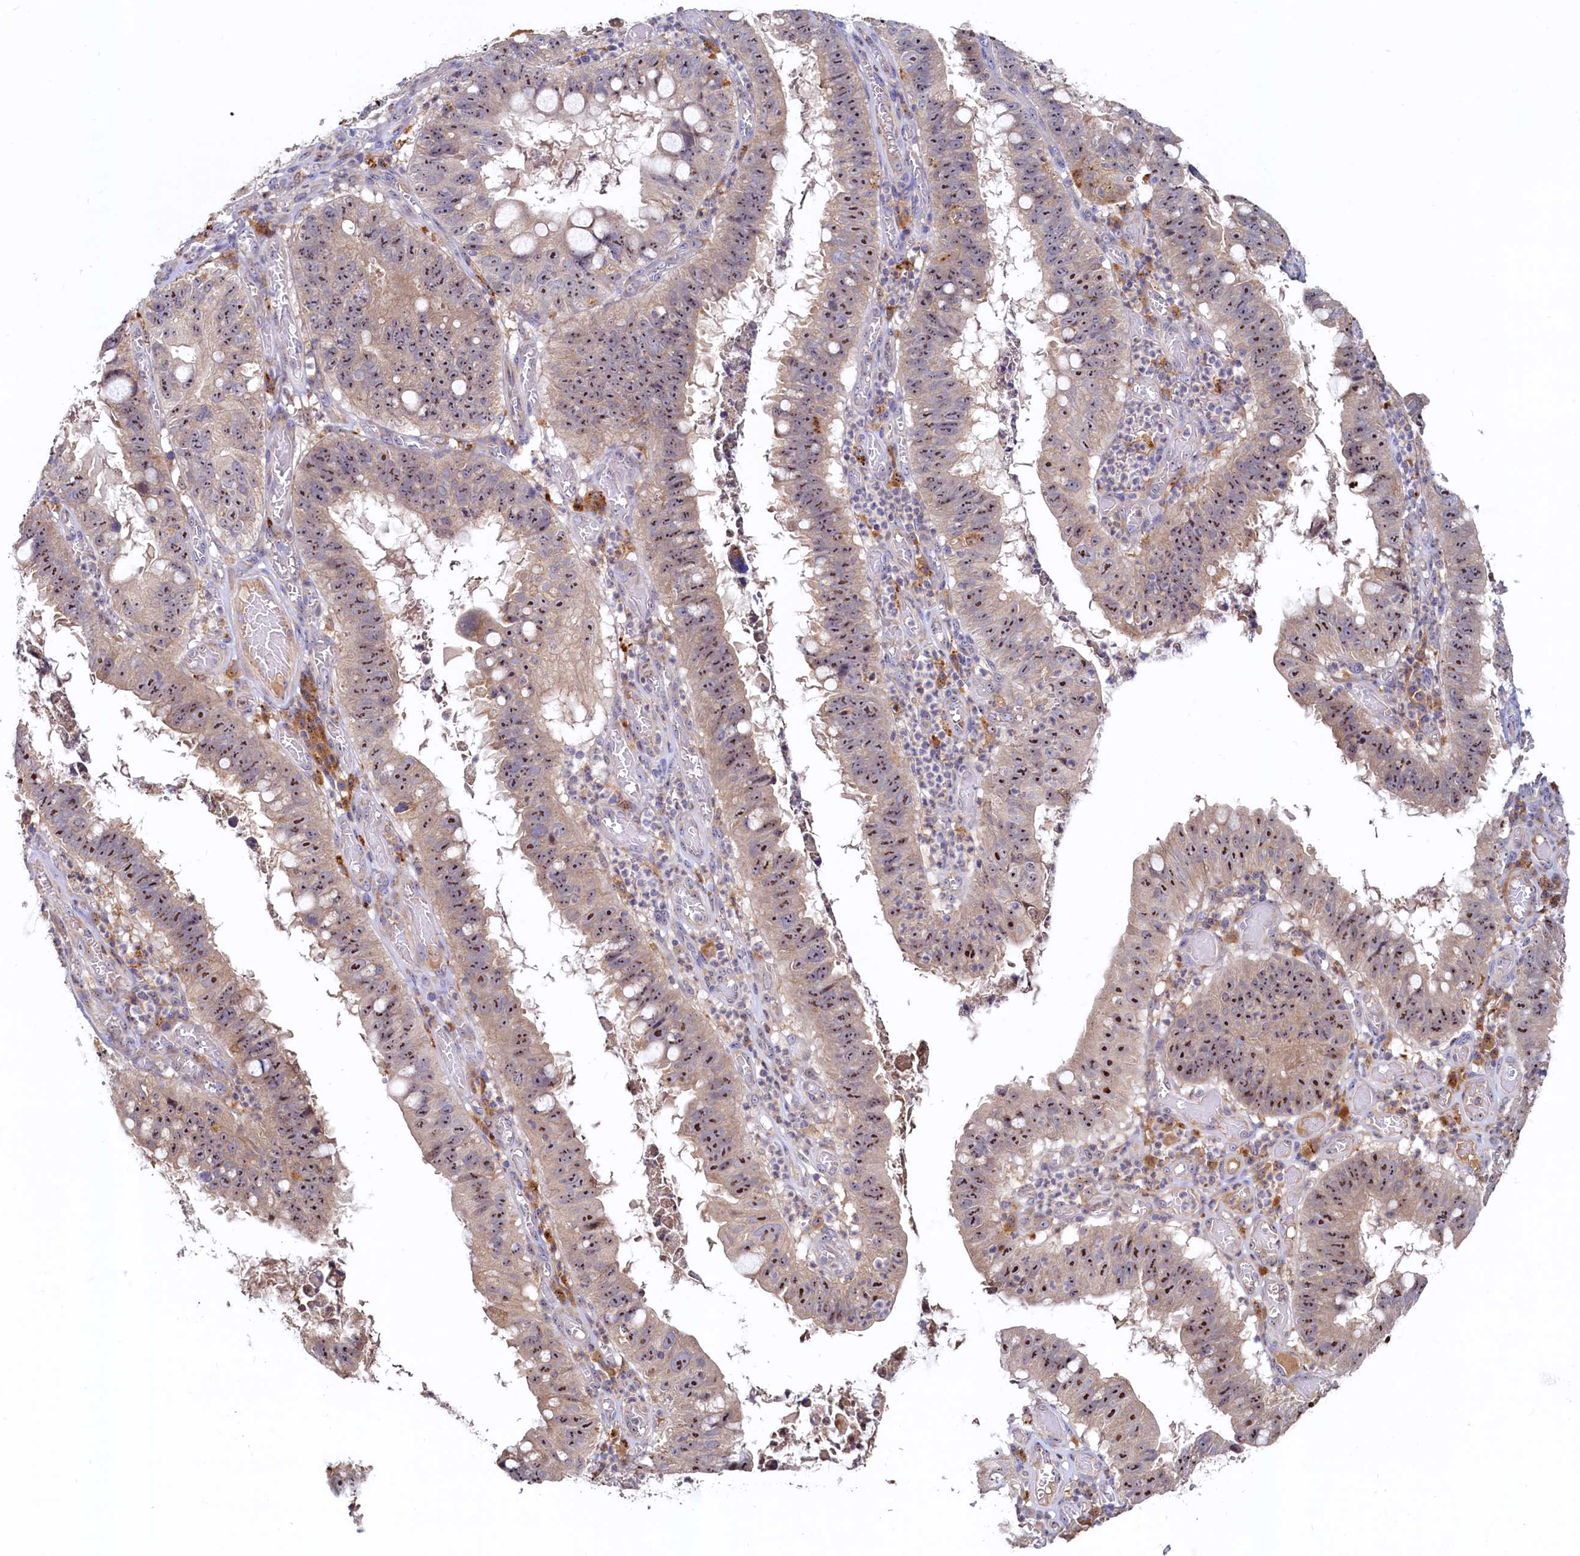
{"staining": {"intensity": "strong", "quantity": ">75%", "location": "nuclear"}, "tissue": "stomach cancer", "cell_type": "Tumor cells", "image_type": "cancer", "snomed": [{"axis": "morphology", "description": "Adenocarcinoma, NOS"}, {"axis": "topography", "description": "Stomach"}], "caption": "Human adenocarcinoma (stomach) stained with a protein marker exhibits strong staining in tumor cells.", "gene": "RGS7BP", "patient": {"sex": "male", "age": 59}}